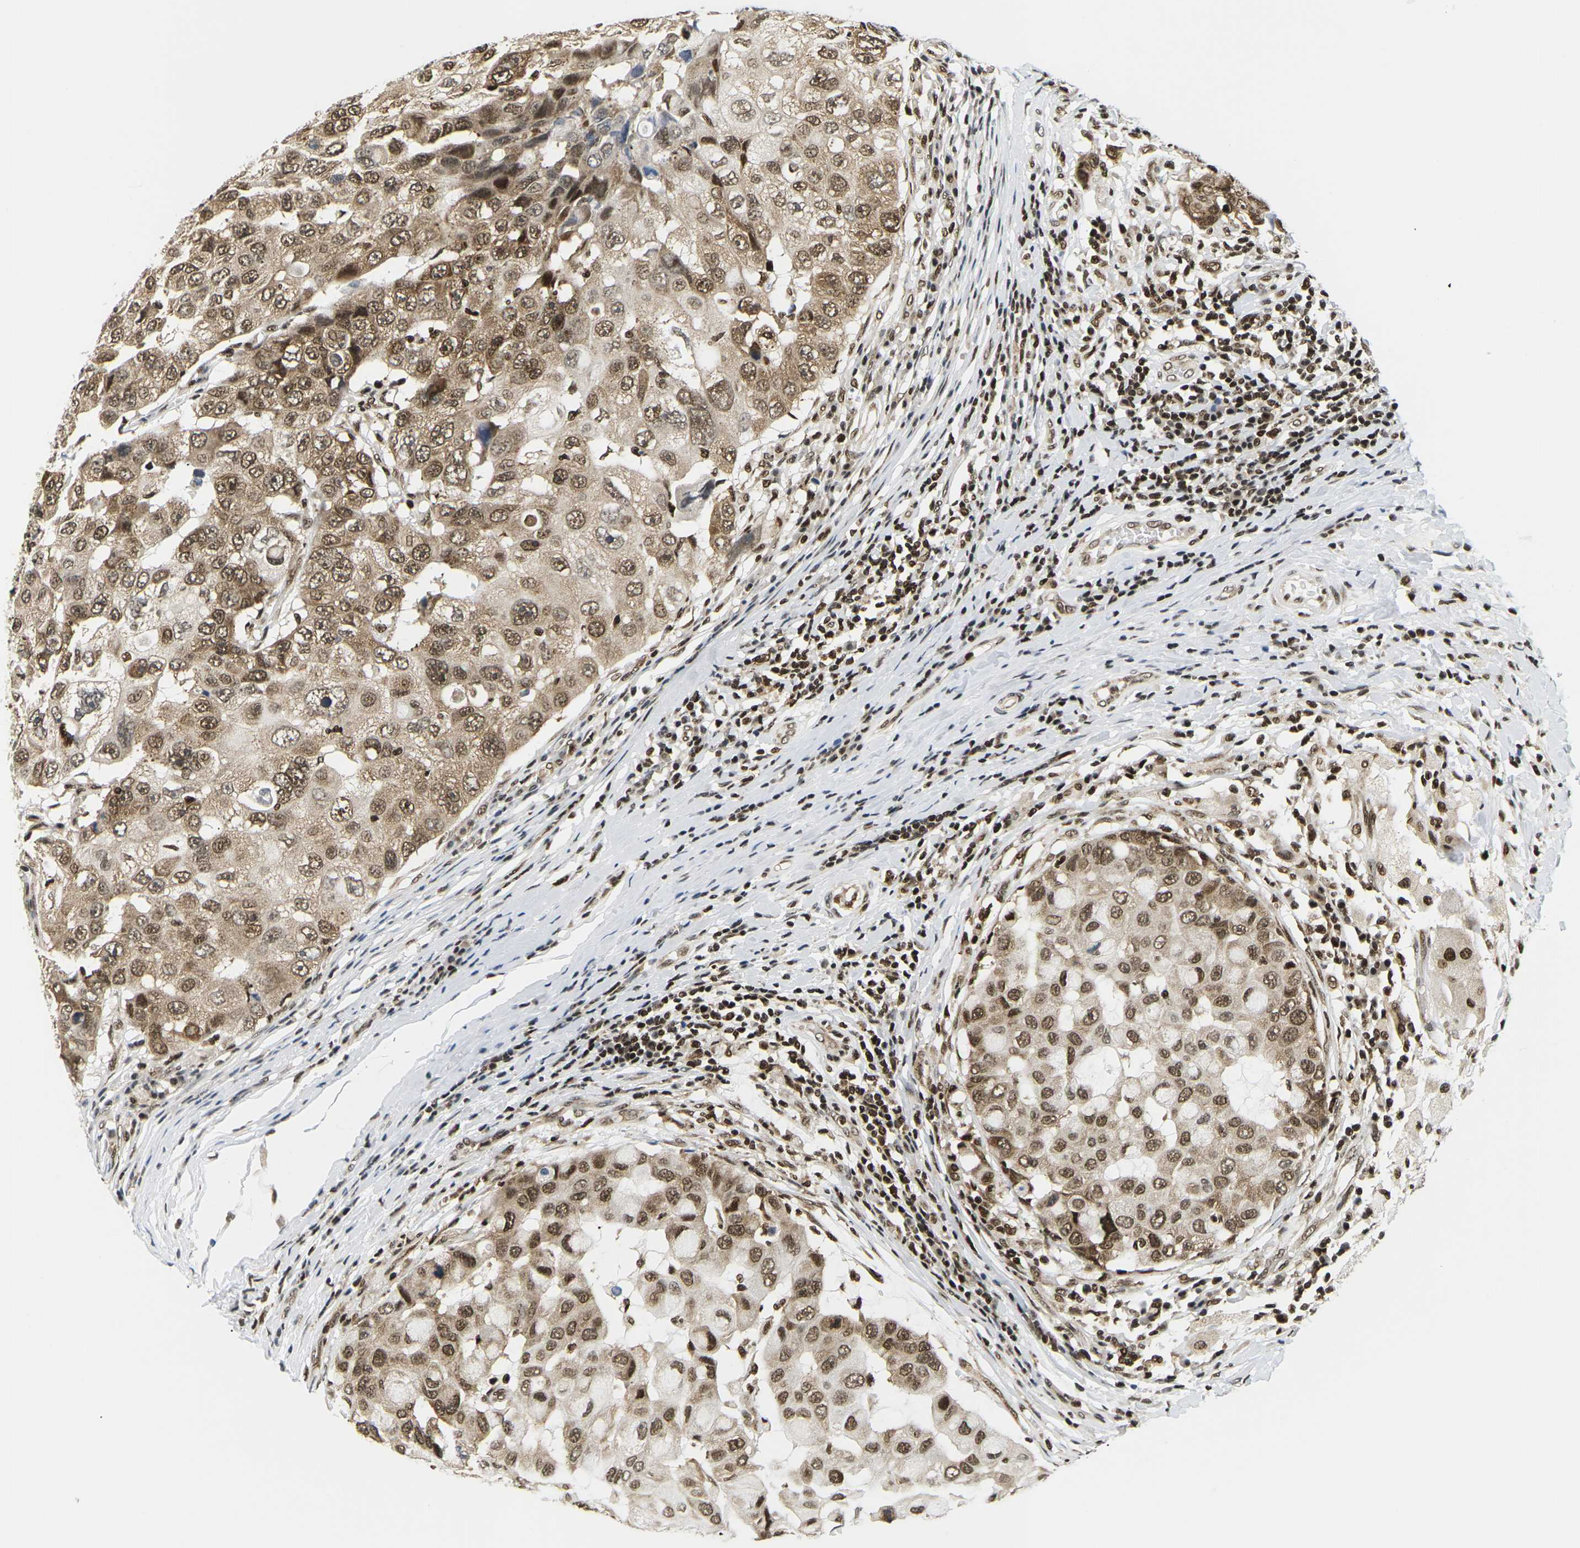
{"staining": {"intensity": "moderate", "quantity": ">75%", "location": "cytoplasmic/membranous,nuclear"}, "tissue": "breast cancer", "cell_type": "Tumor cells", "image_type": "cancer", "snomed": [{"axis": "morphology", "description": "Duct carcinoma"}, {"axis": "topography", "description": "Breast"}], "caption": "DAB immunohistochemical staining of human breast cancer reveals moderate cytoplasmic/membranous and nuclear protein staining in approximately >75% of tumor cells.", "gene": "CELF1", "patient": {"sex": "female", "age": 27}}